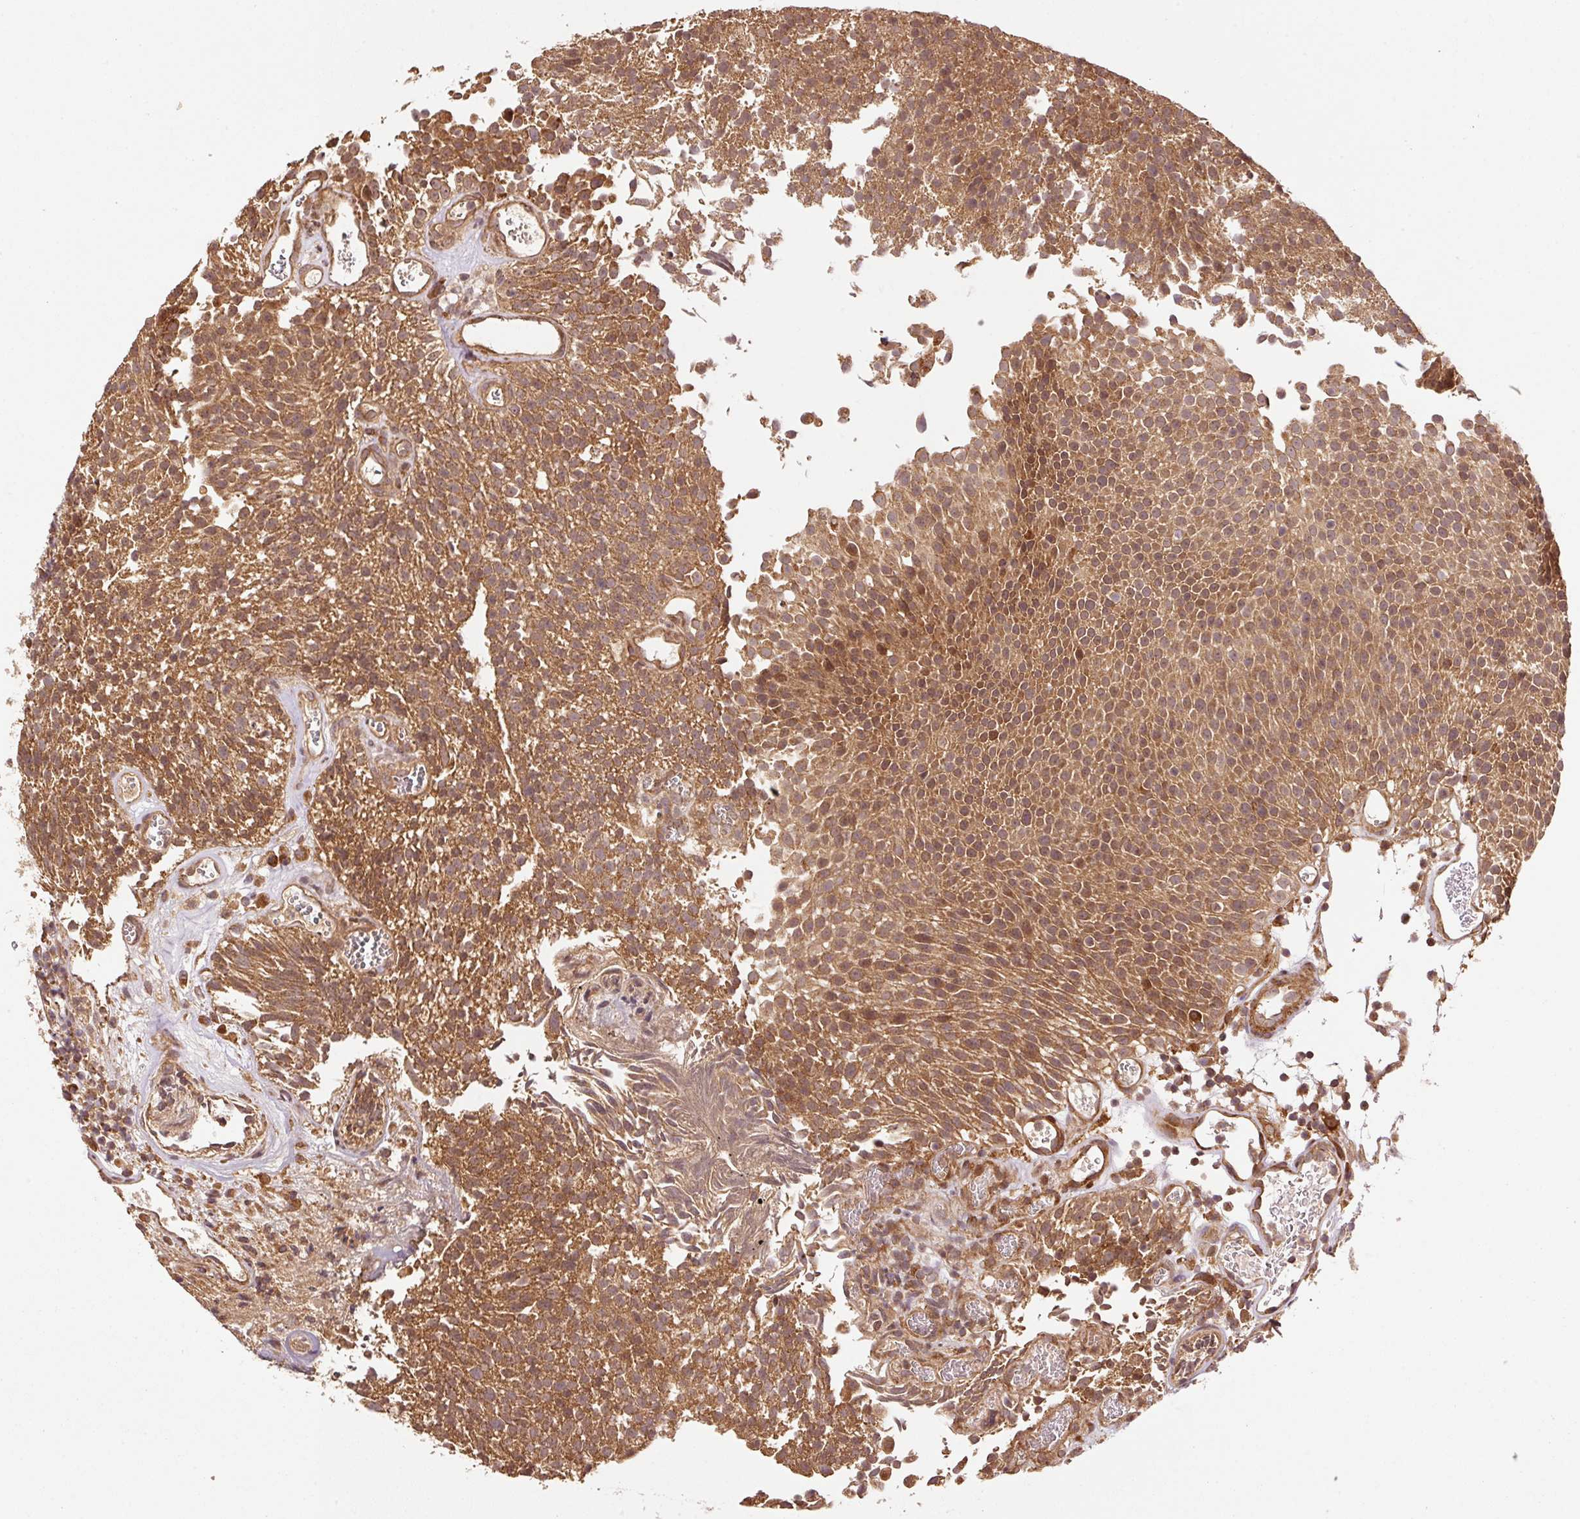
{"staining": {"intensity": "strong", "quantity": ">75%", "location": "cytoplasmic/membranous,nuclear"}, "tissue": "urothelial cancer", "cell_type": "Tumor cells", "image_type": "cancer", "snomed": [{"axis": "morphology", "description": "Urothelial carcinoma, Low grade"}, {"axis": "topography", "description": "Urinary bladder"}], "caption": "This histopathology image shows immunohistochemistry (IHC) staining of human urothelial cancer, with high strong cytoplasmic/membranous and nuclear expression in about >75% of tumor cells.", "gene": "OXER1", "patient": {"sex": "female", "age": 79}}